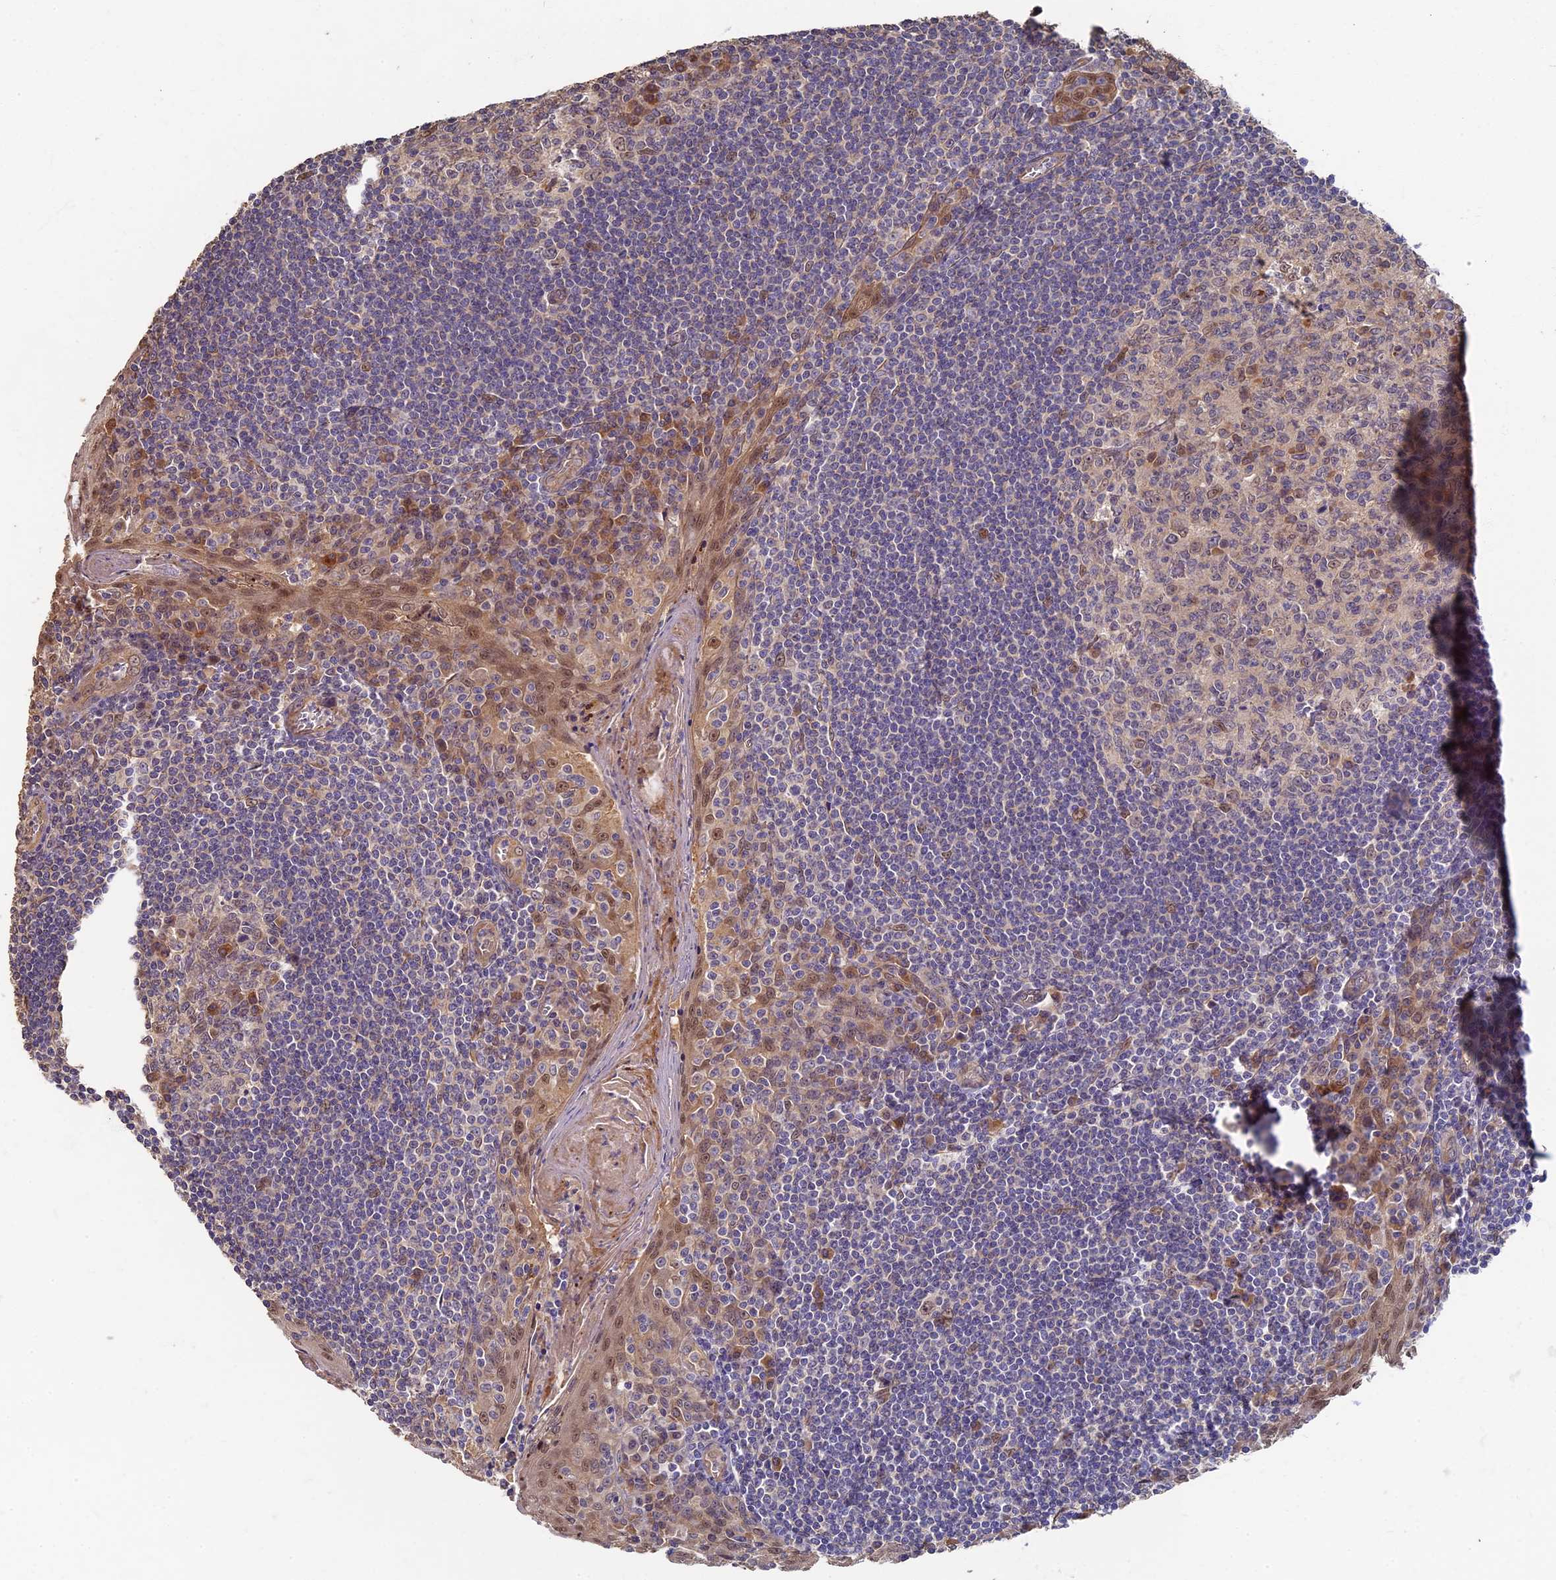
{"staining": {"intensity": "moderate", "quantity": "<25%", "location": "cytoplasmic/membranous,nuclear"}, "tissue": "tonsil", "cell_type": "Germinal center cells", "image_type": "normal", "snomed": [{"axis": "morphology", "description": "Normal tissue, NOS"}, {"axis": "topography", "description": "Tonsil"}], "caption": "IHC photomicrograph of benign tonsil: tonsil stained using IHC shows low levels of moderate protein expression localized specifically in the cytoplasmic/membranous,nuclear of germinal center cells, appearing as a cytoplasmic/membranous,nuclear brown color.", "gene": "RSPH3", "patient": {"sex": "male", "age": 27}}